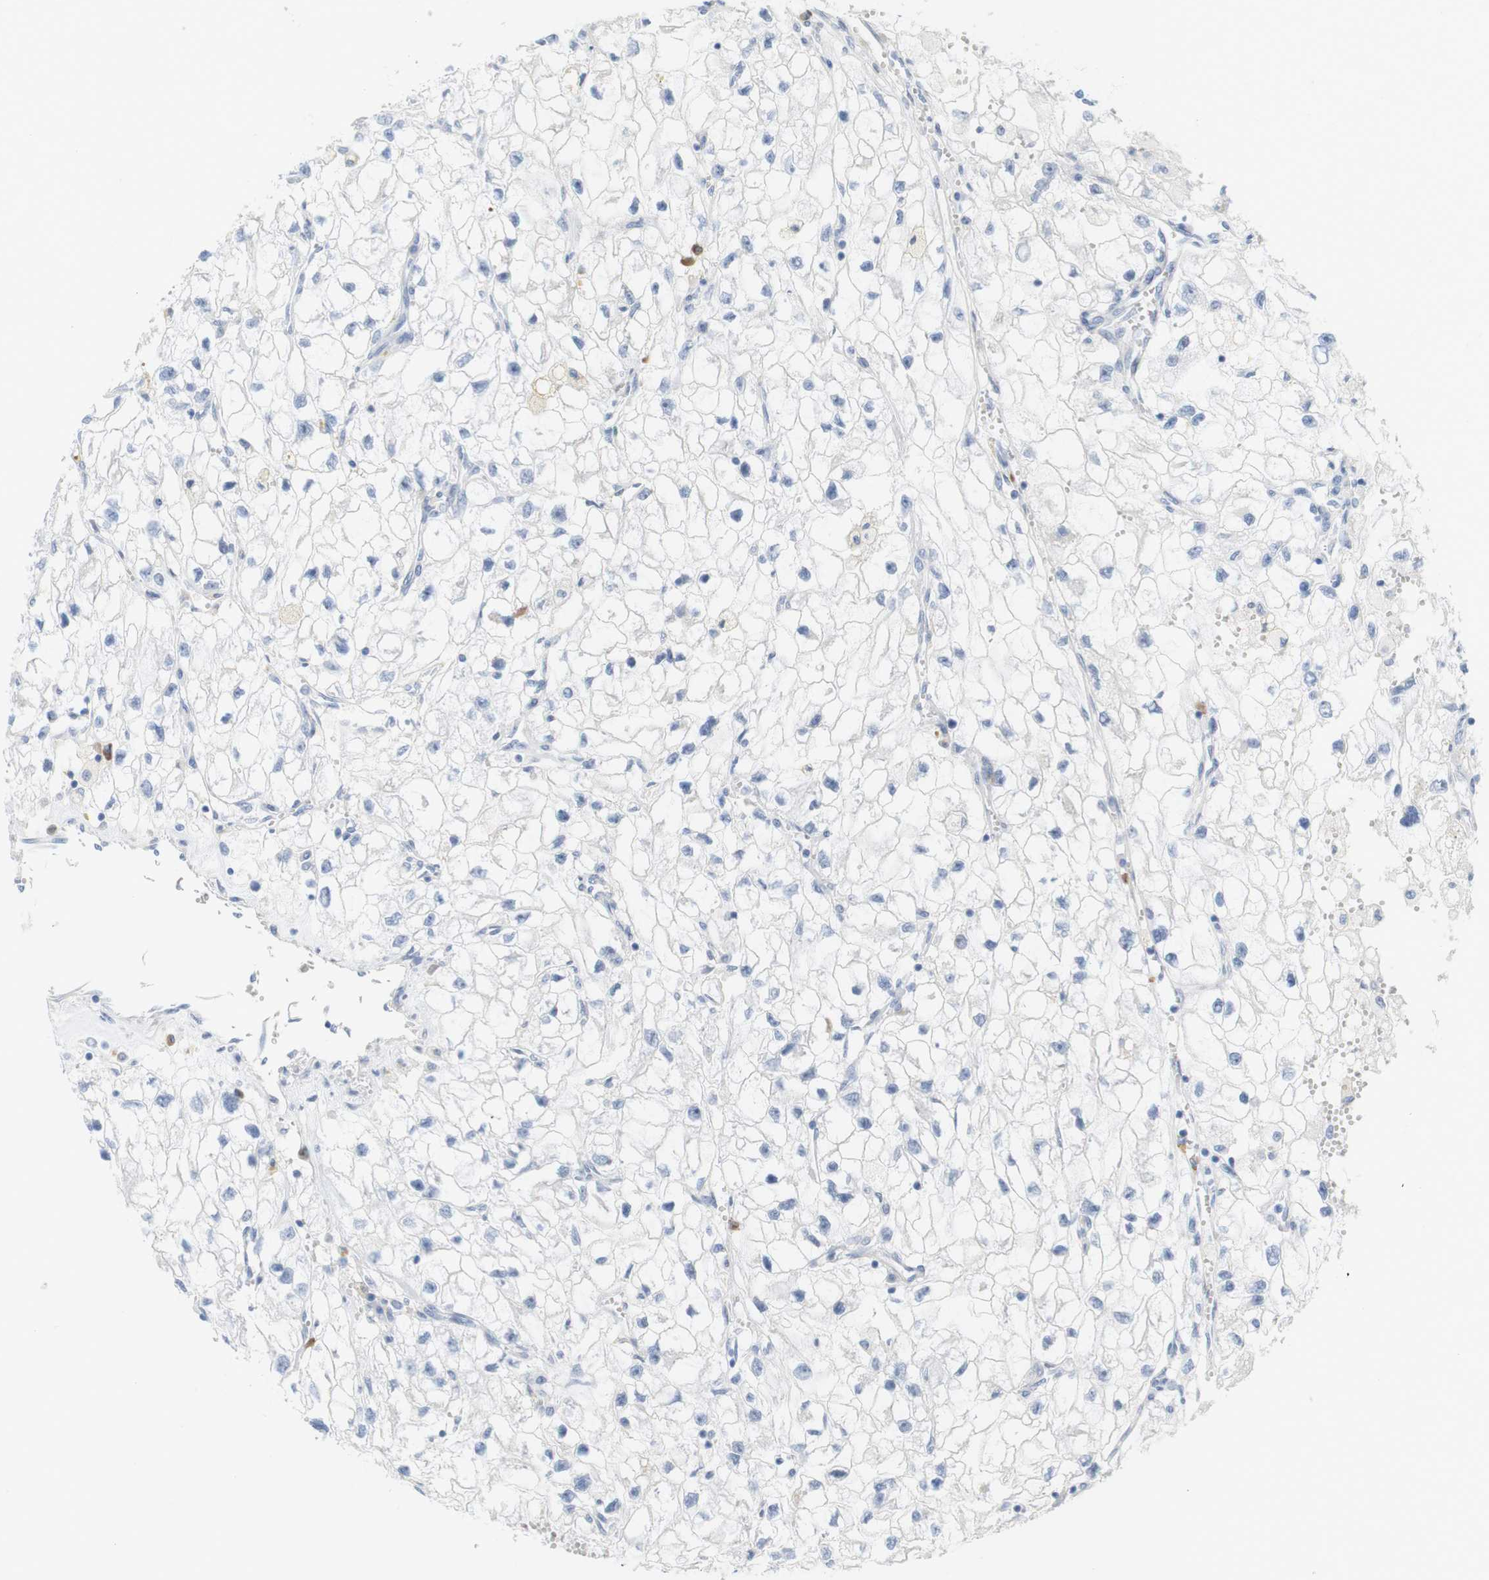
{"staining": {"intensity": "negative", "quantity": "none", "location": "none"}, "tissue": "renal cancer", "cell_type": "Tumor cells", "image_type": "cancer", "snomed": [{"axis": "morphology", "description": "Adenocarcinoma, NOS"}, {"axis": "topography", "description": "Kidney"}], "caption": "This image is of renal cancer (adenocarcinoma) stained with immunohistochemistry (IHC) to label a protein in brown with the nuclei are counter-stained blue. There is no expression in tumor cells.", "gene": "RGS9", "patient": {"sex": "female", "age": 70}}